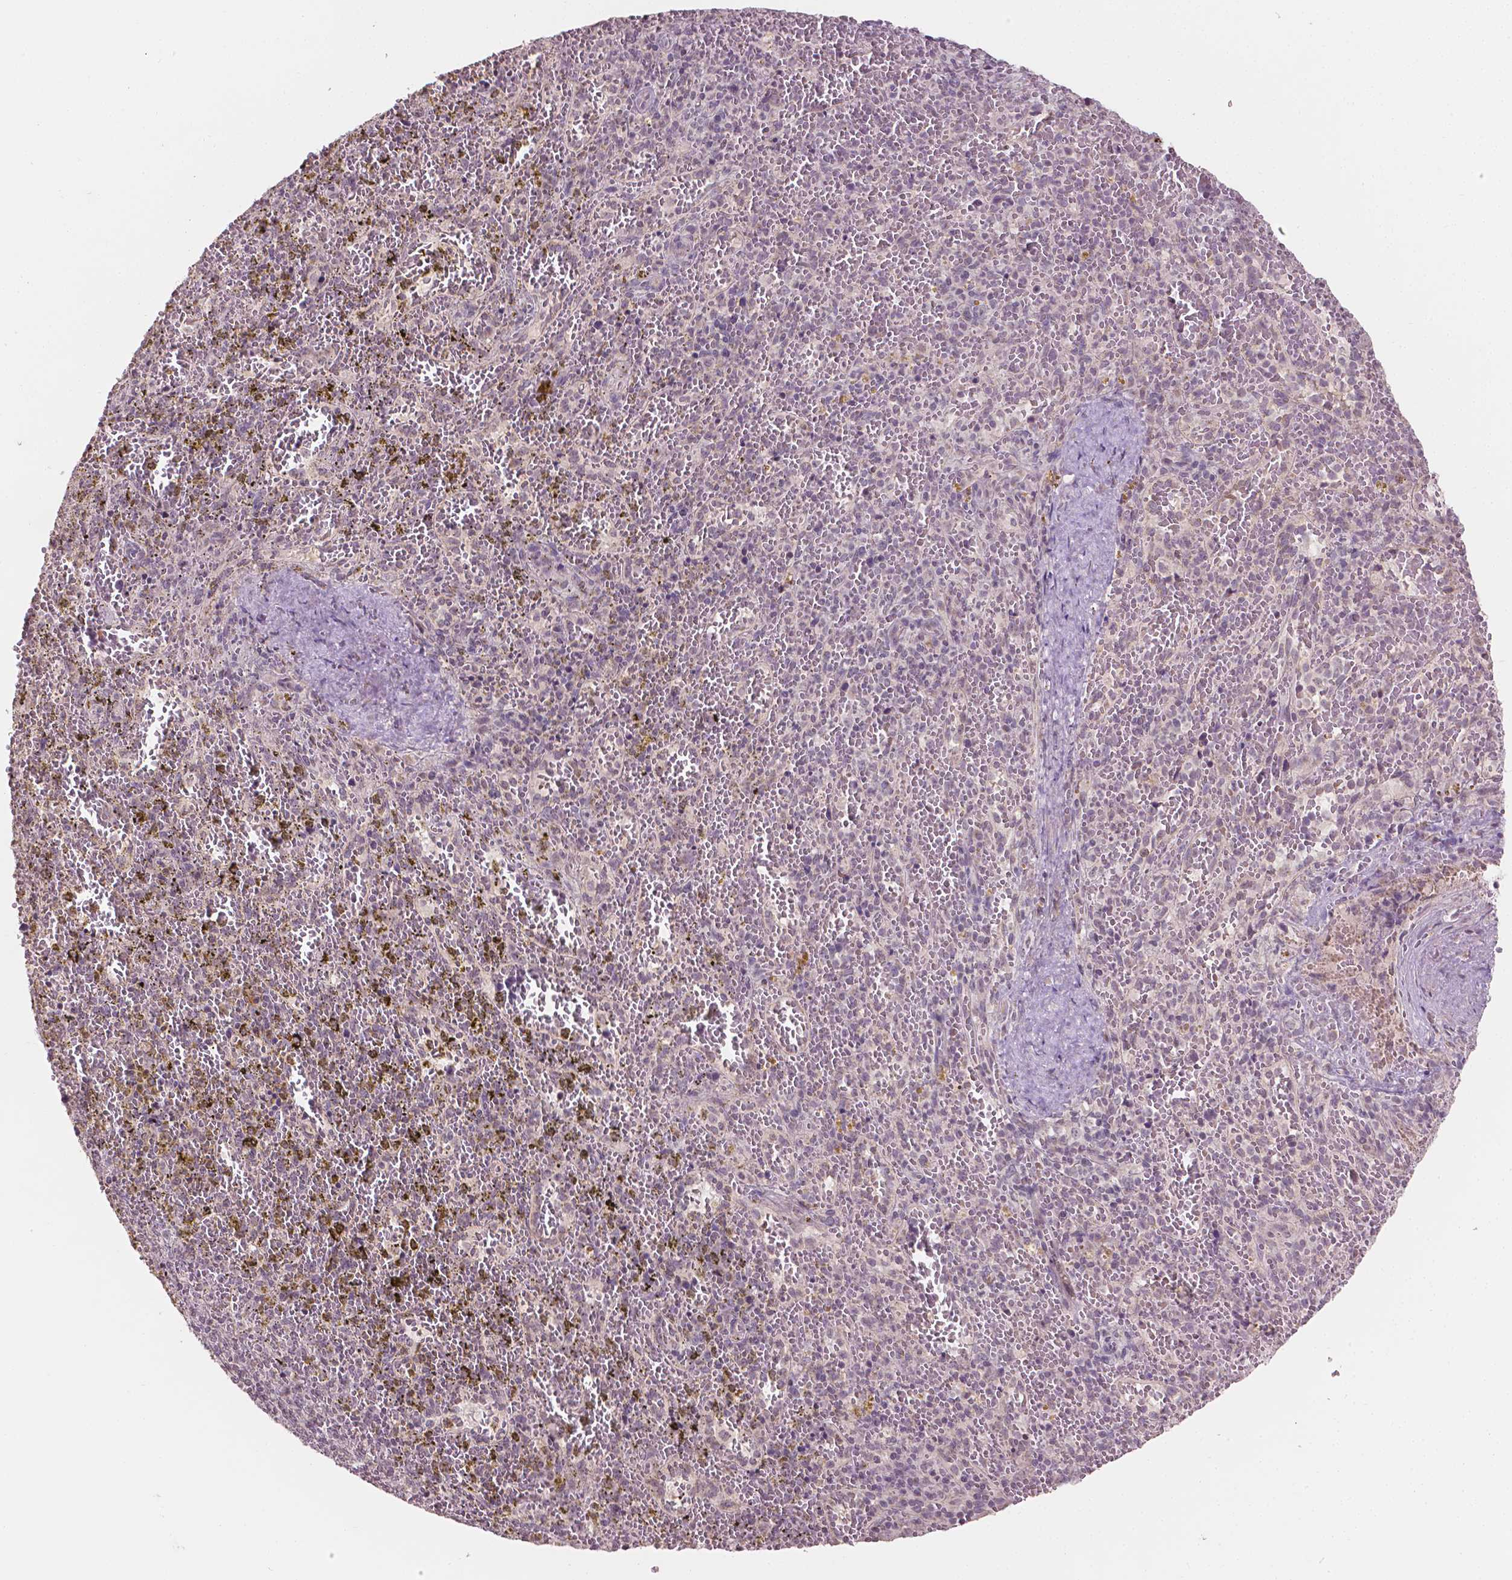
{"staining": {"intensity": "negative", "quantity": "none", "location": "none"}, "tissue": "spleen", "cell_type": "Cells in red pulp", "image_type": "normal", "snomed": [{"axis": "morphology", "description": "Normal tissue, NOS"}, {"axis": "topography", "description": "Spleen"}], "caption": "The immunohistochemistry histopathology image has no significant expression in cells in red pulp of spleen.", "gene": "NOS1AP", "patient": {"sex": "female", "age": 50}}